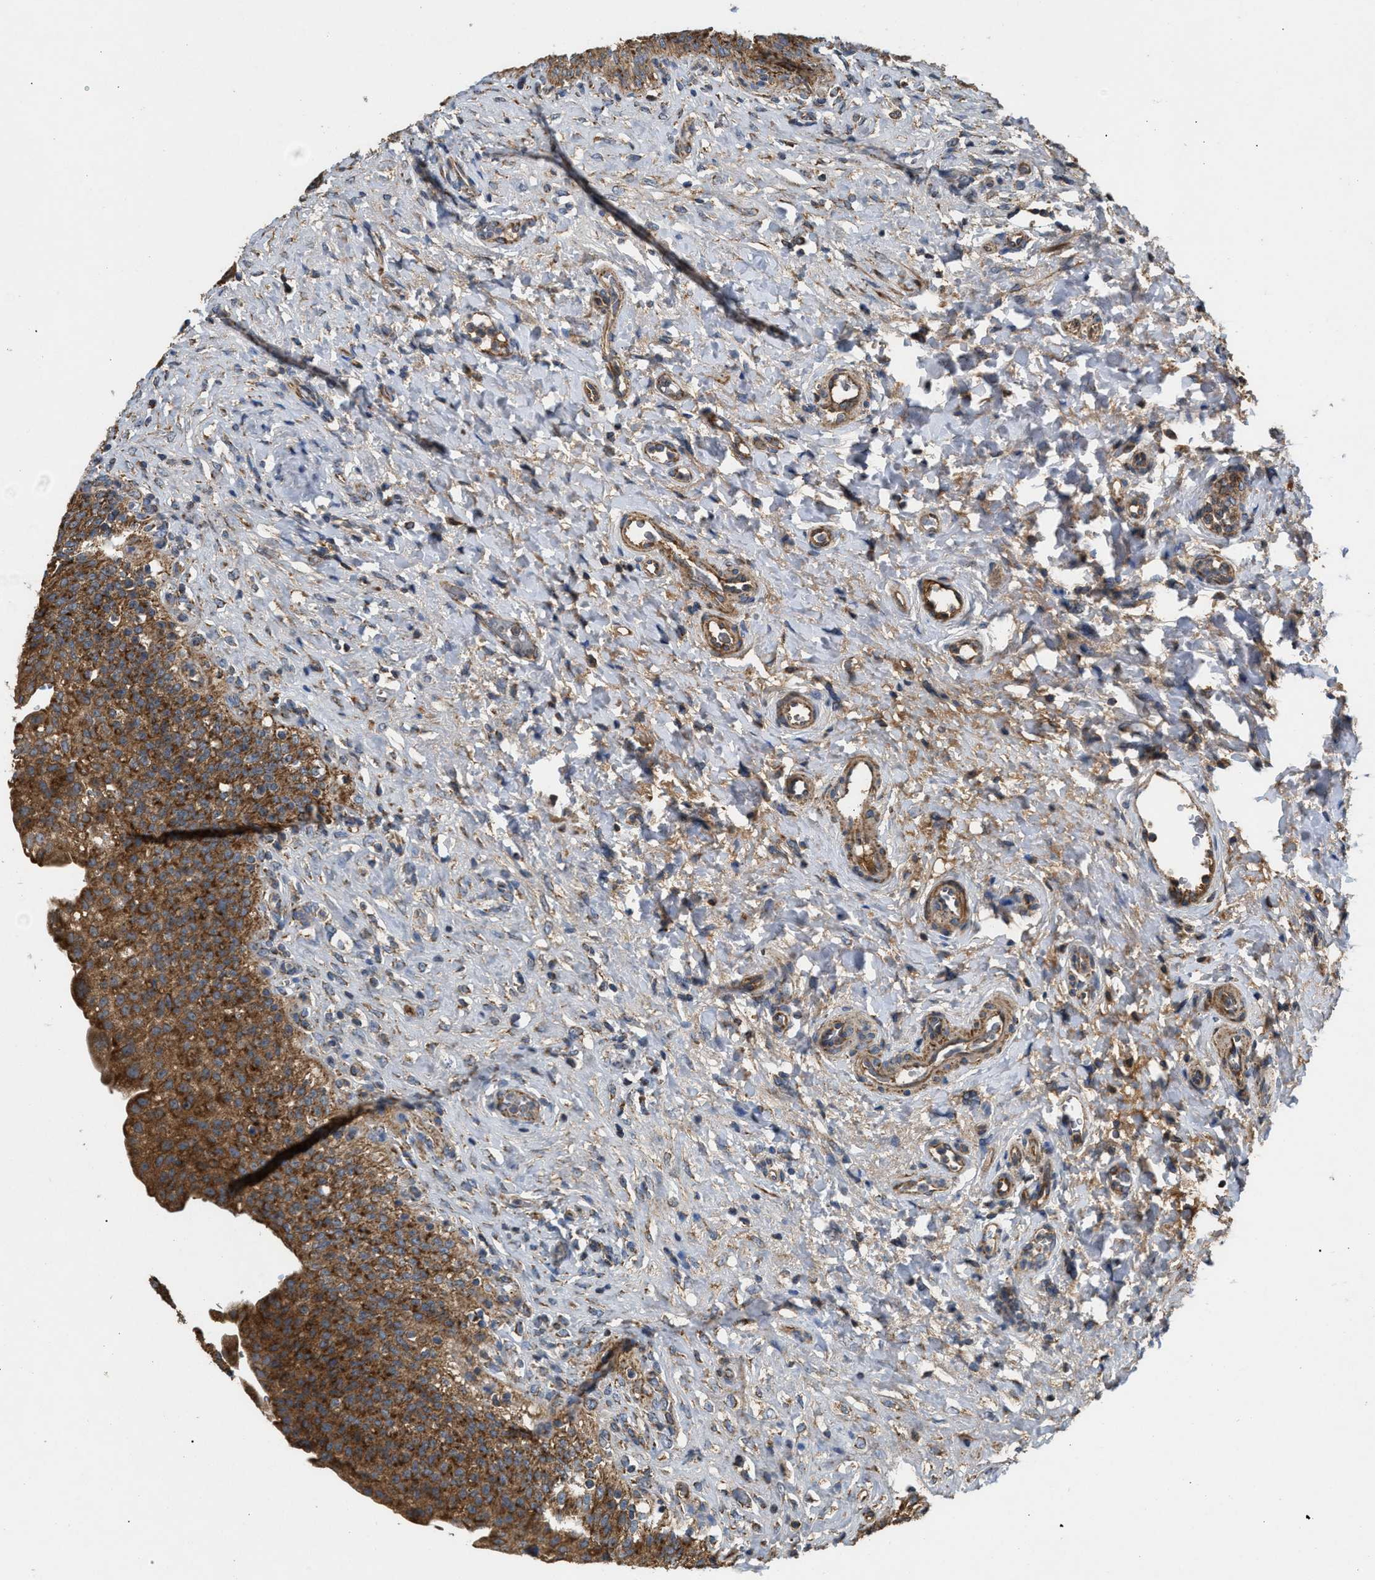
{"staining": {"intensity": "strong", "quantity": ">75%", "location": "cytoplasmic/membranous"}, "tissue": "urinary bladder", "cell_type": "Urothelial cells", "image_type": "normal", "snomed": [{"axis": "morphology", "description": "Urothelial carcinoma, High grade"}, {"axis": "topography", "description": "Urinary bladder"}], "caption": "High-magnification brightfield microscopy of unremarkable urinary bladder stained with DAB (brown) and counterstained with hematoxylin (blue). urothelial cells exhibit strong cytoplasmic/membranous staining is present in approximately>75% of cells.", "gene": "TACO1", "patient": {"sex": "male", "age": 46}}